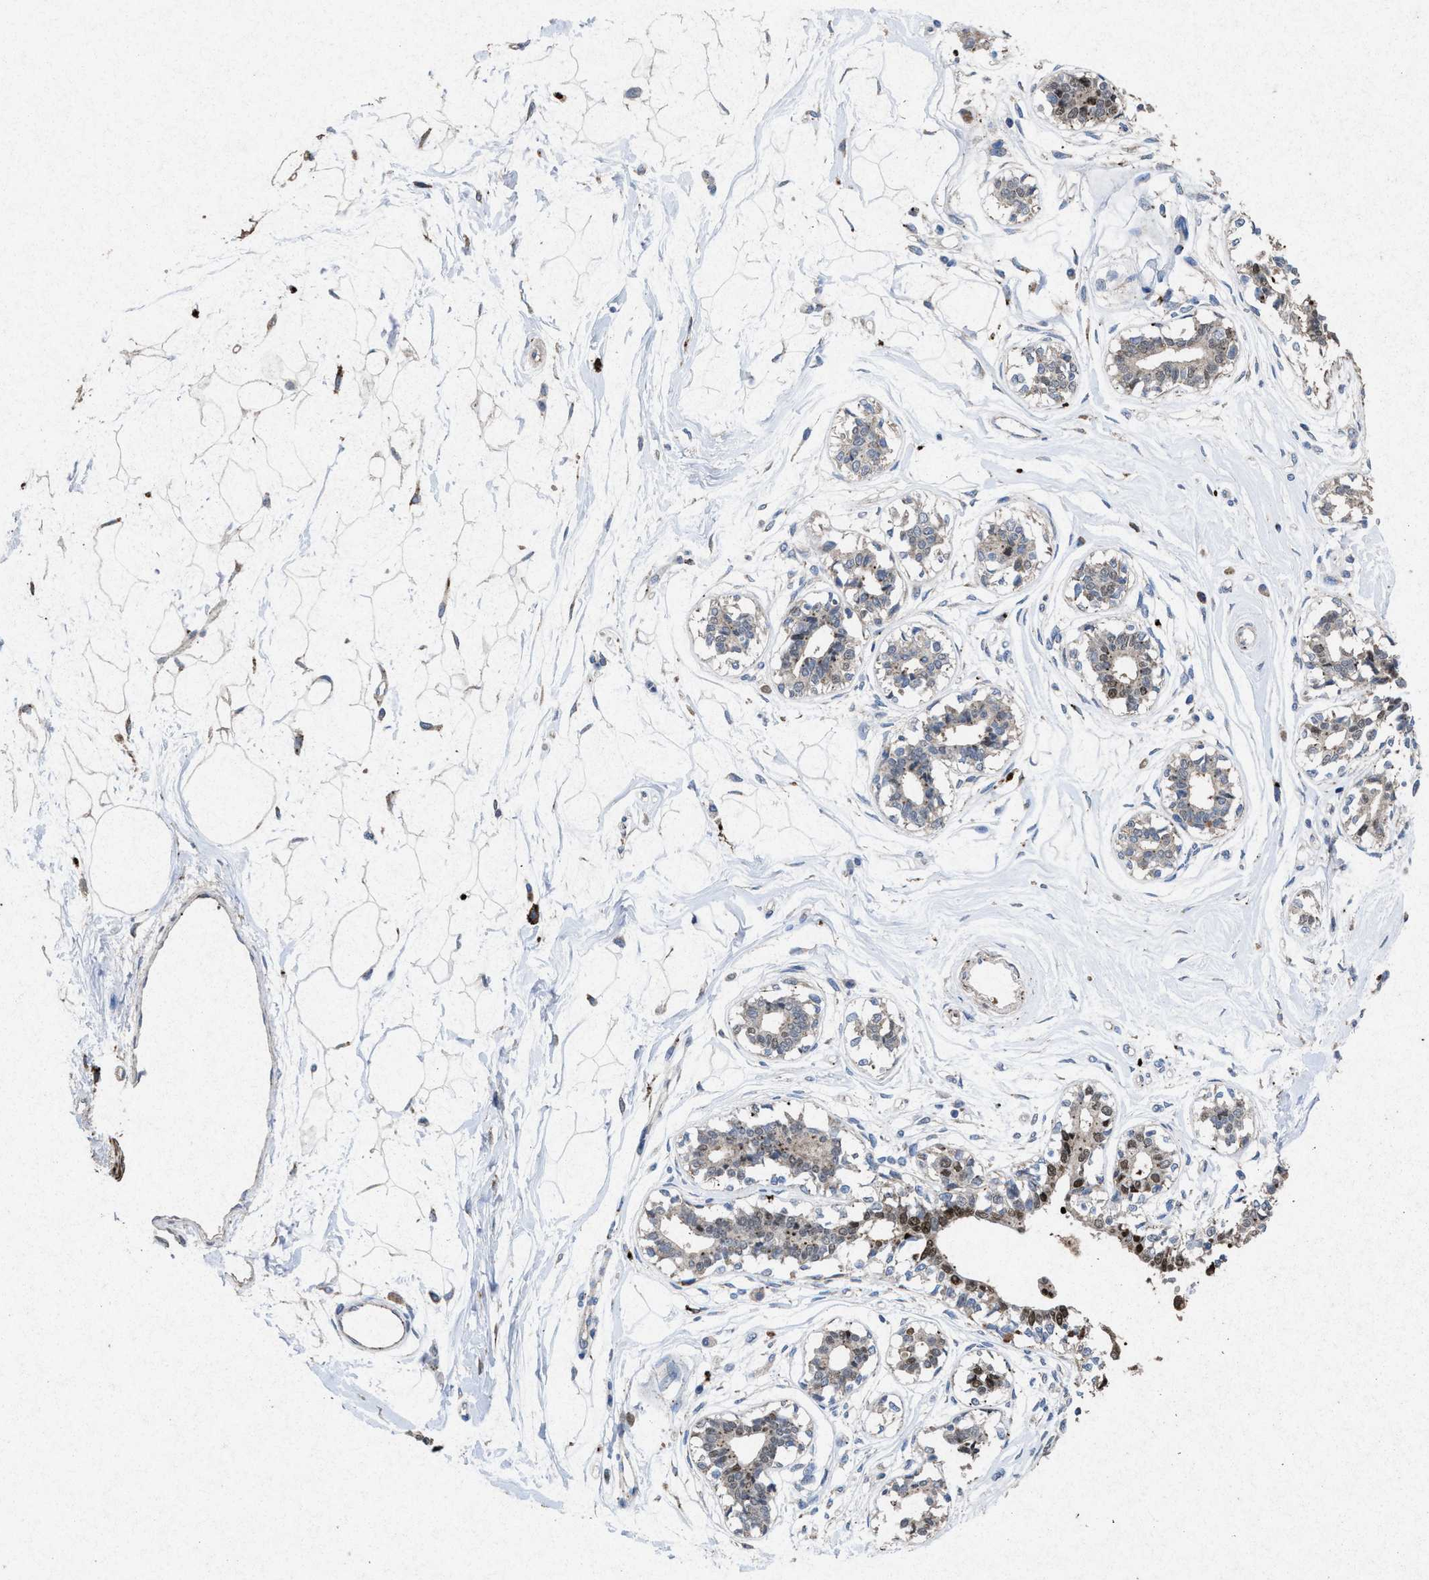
{"staining": {"intensity": "weak", "quantity": ">75%", "location": "cytoplasmic/membranous"}, "tissue": "breast", "cell_type": "Adipocytes", "image_type": "normal", "snomed": [{"axis": "morphology", "description": "Normal tissue, NOS"}, {"axis": "topography", "description": "Breast"}], "caption": "Brown immunohistochemical staining in unremarkable breast demonstrates weak cytoplasmic/membranous positivity in about >75% of adipocytes.", "gene": "MSI2", "patient": {"sex": "female", "age": 45}}